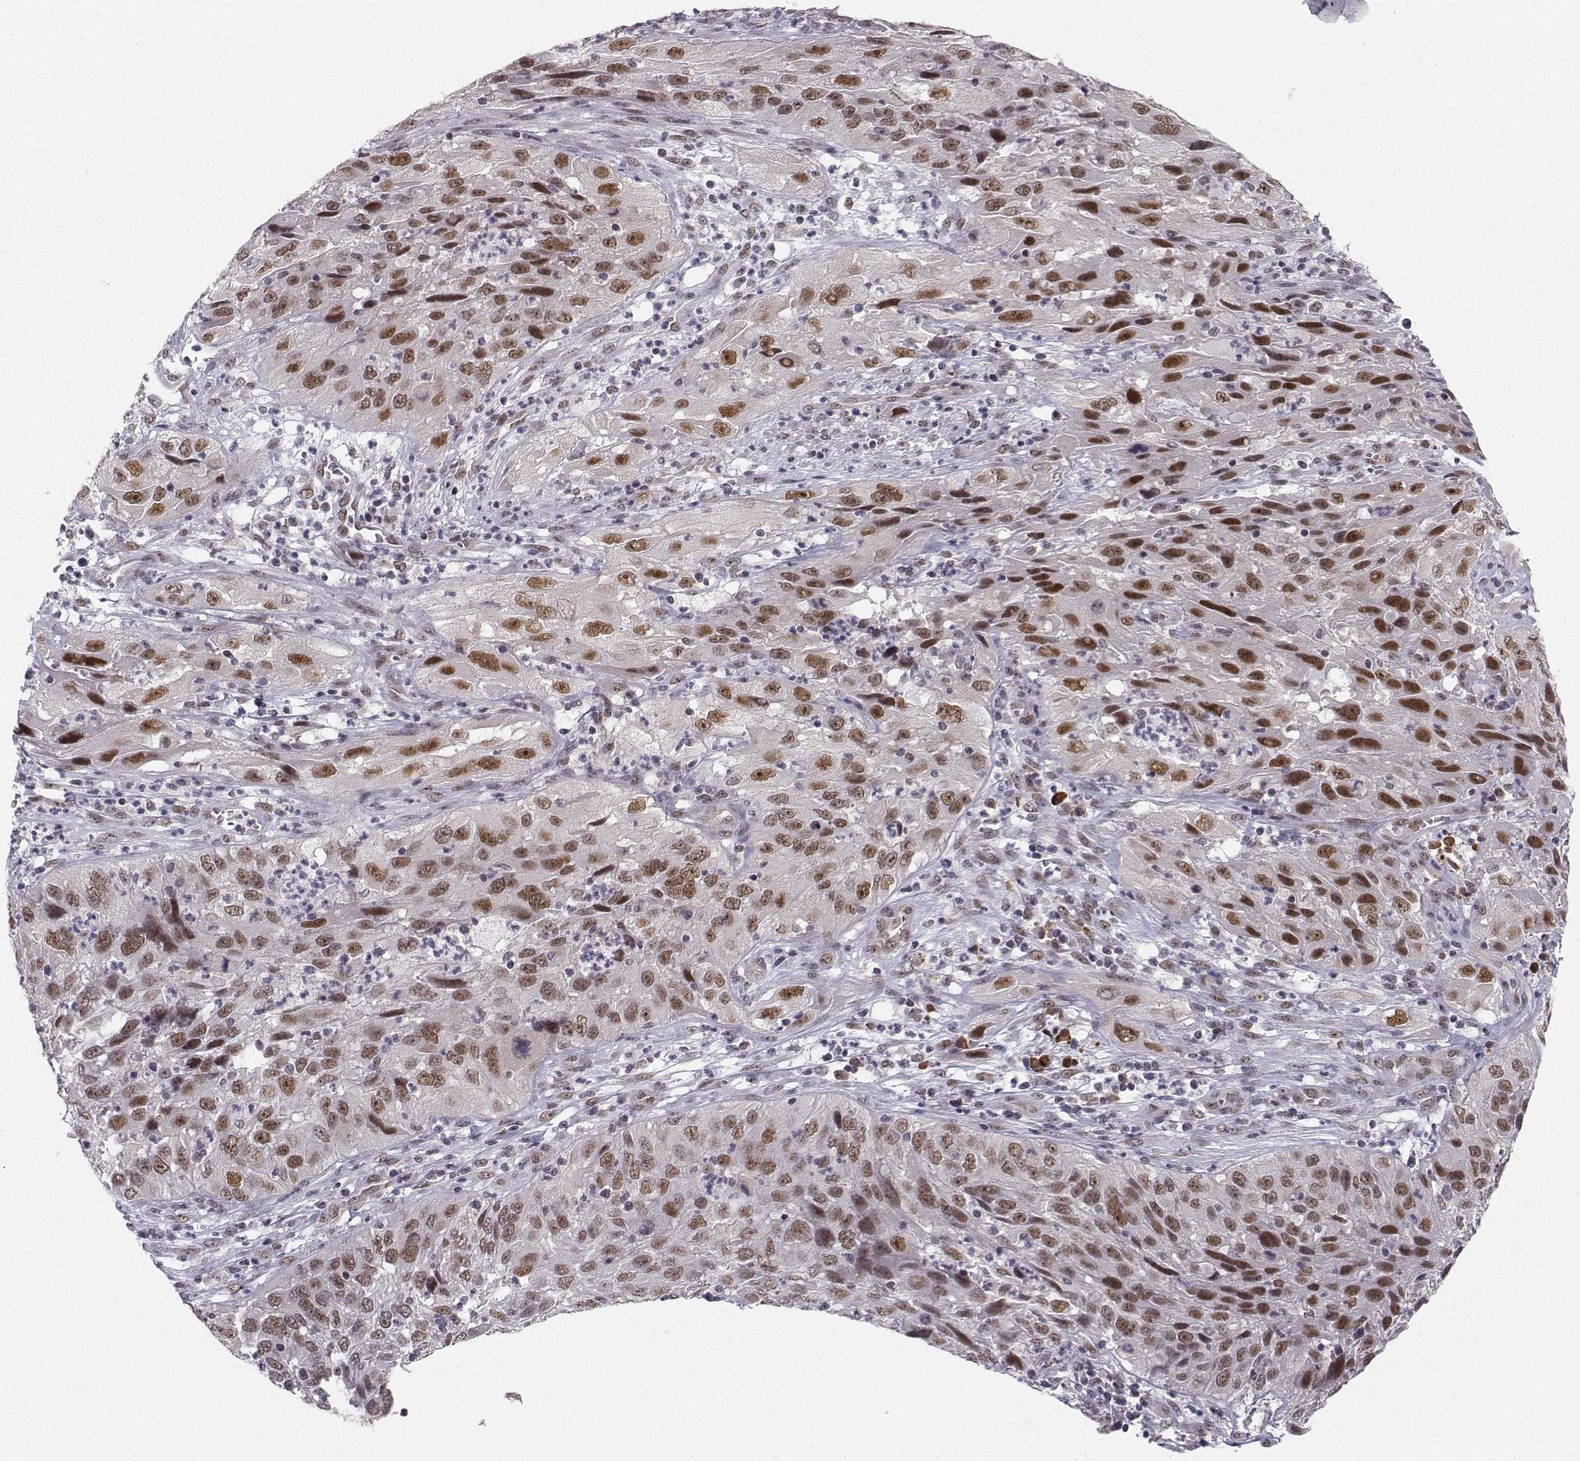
{"staining": {"intensity": "strong", "quantity": "25%-75%", "location": "nuclear"}, "tissue": "cervical cancer", "cell_type": "Tumor cells", "image_type": "cancer", "snomed": [{"axis": "morphology", "description": "Squamous cell carcinoma, NOS"}, {"axis": "topography", "description": "Cervix"}], "caption": "Tumor cells reveal strong nuclear positivity in about 25%-75% of cells in cervical squamous cell carcinoma.", "gene": "RPP38", "patient": {"sex": "female", "age": 32}}